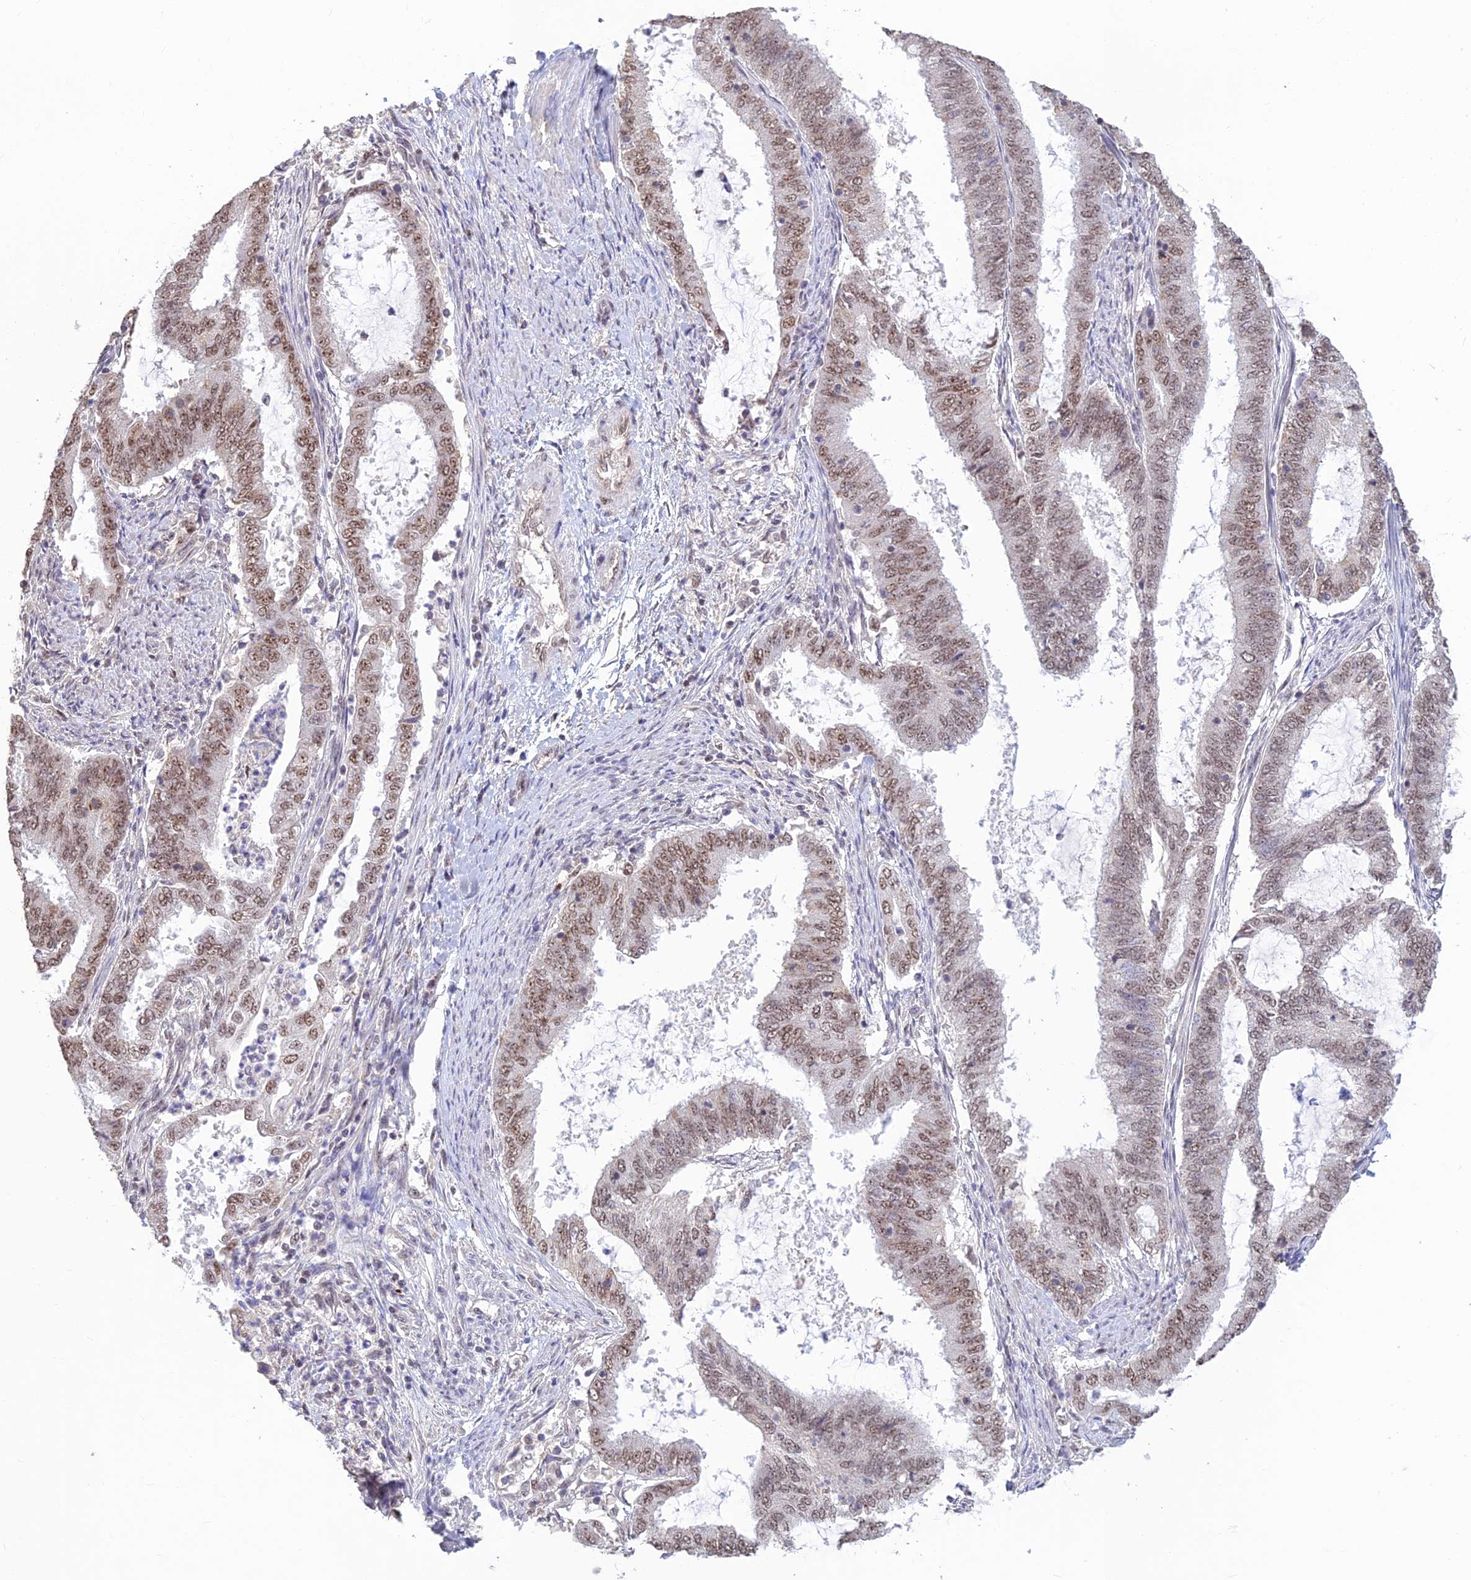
{"staining": {"intensity": "moderate", "quantity": ">75%", "location": "nuclear"}, "tissue": "endometrial cancer", "cell_type": "Tumor cells", "image_type": "cancer", "snomed": [{"axis": "morphology", "description": "Adenocarcinoma, NOS"}, {"axis": "topography", "description": "Endometrium"}], "caption": "Brown immunohistochemical staining in human endometrial cancer (adenocarcinoma) demonstrates moderate nuclear expression in approximately >75% of tumor cells.", "gene": "POLR1G", "patient": {"sex": "female", "age": 51}}